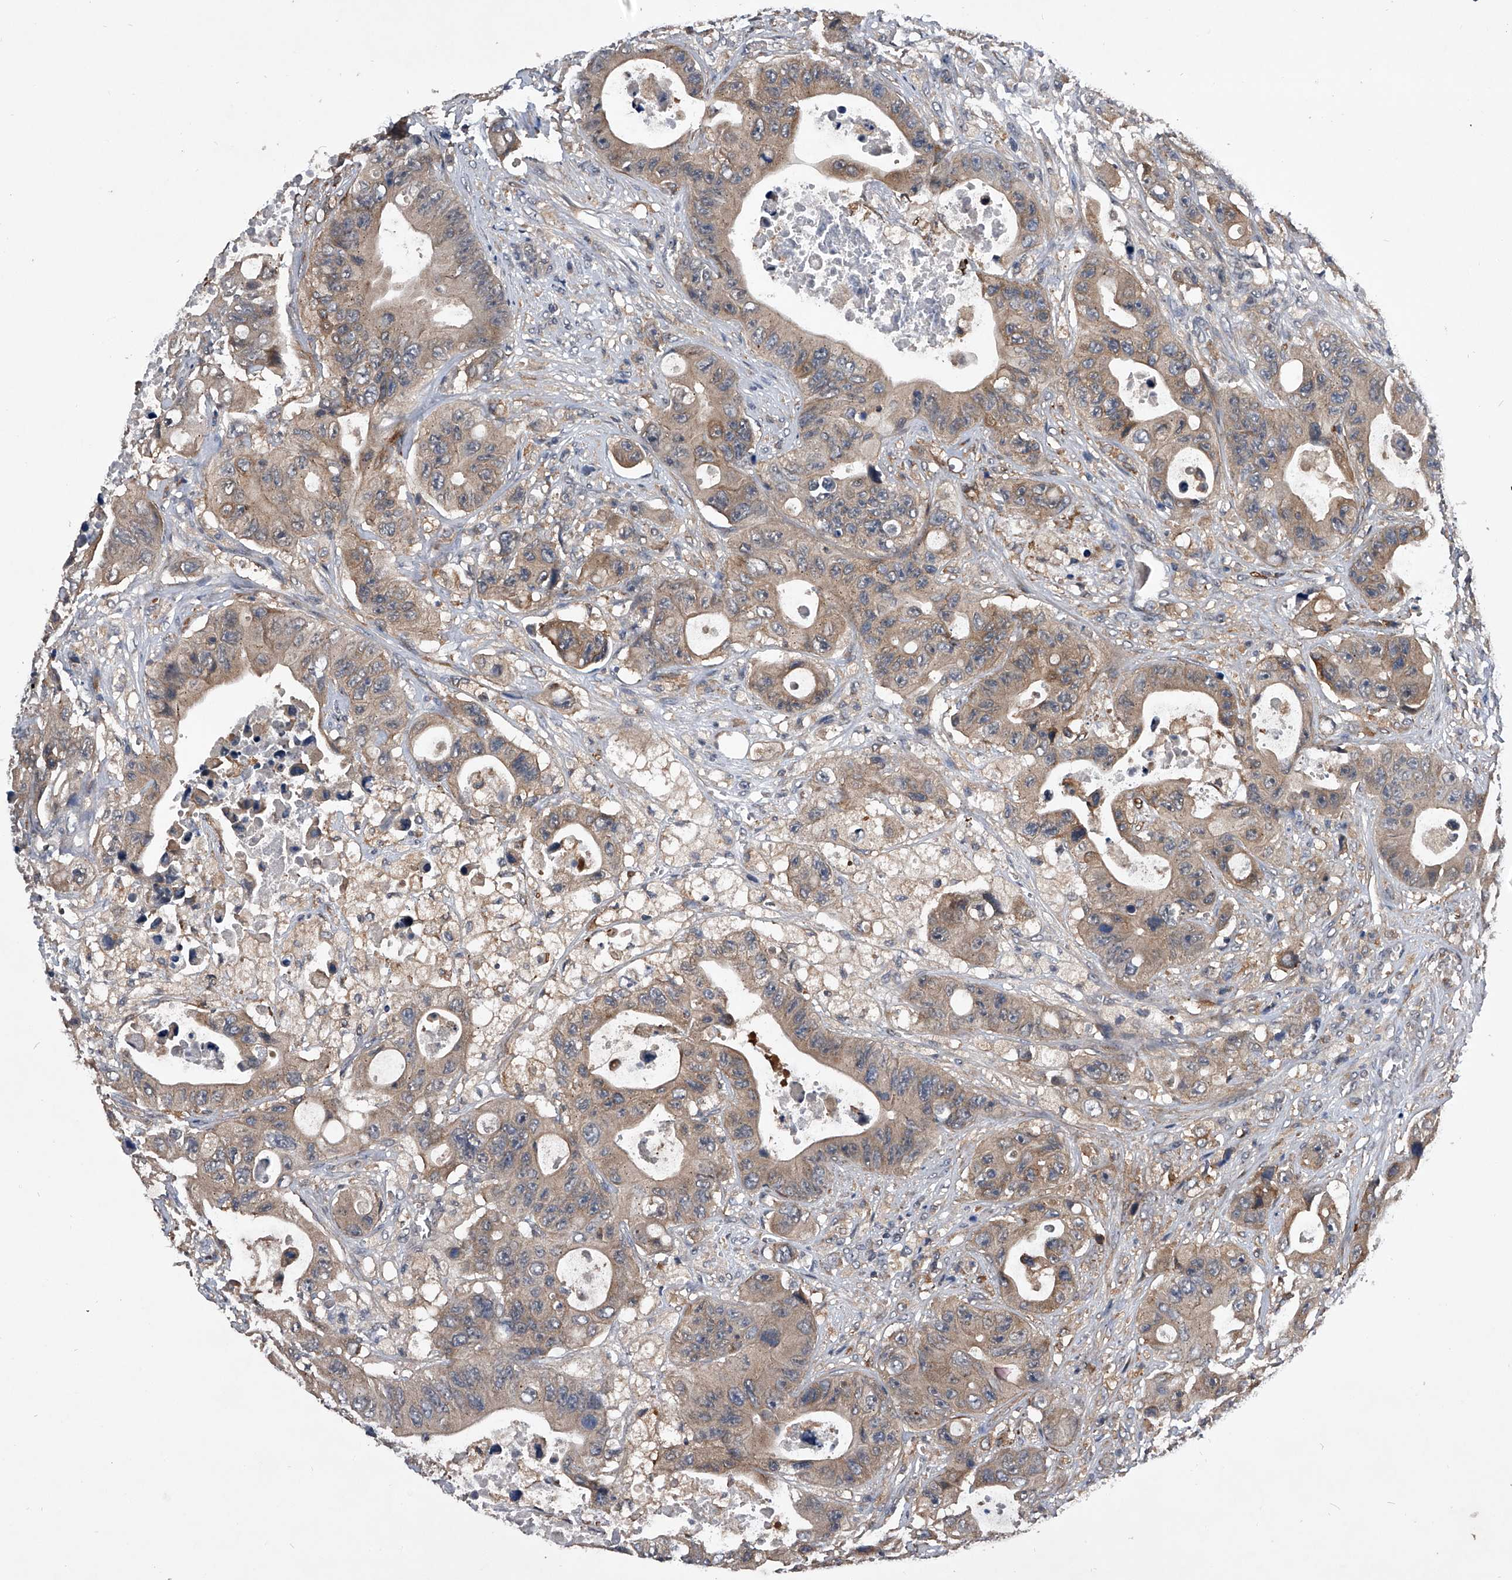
{"staining": {"intensity": "weak", "quantity": ">75%", "location": "cytoplasmic/membranous"}, "tissue": "colorectal cancer", "cell_type": "Tumor cells", "image_type": "cancer", "snomed": [{"axis": "morphology", "description": "Adenocarcinoma, NOS"}, {"axis": "topography", "description": "Colon"}], "caption": "This is a micrograph of immunohistochemistry (IHC) staining of colorectal adenocarcinoma, which shows weak positivity in the cytoplasmic/membranous of tumor cells.", "gene": "ZNF30", "patient": {"sex": "female", "age": 46}}